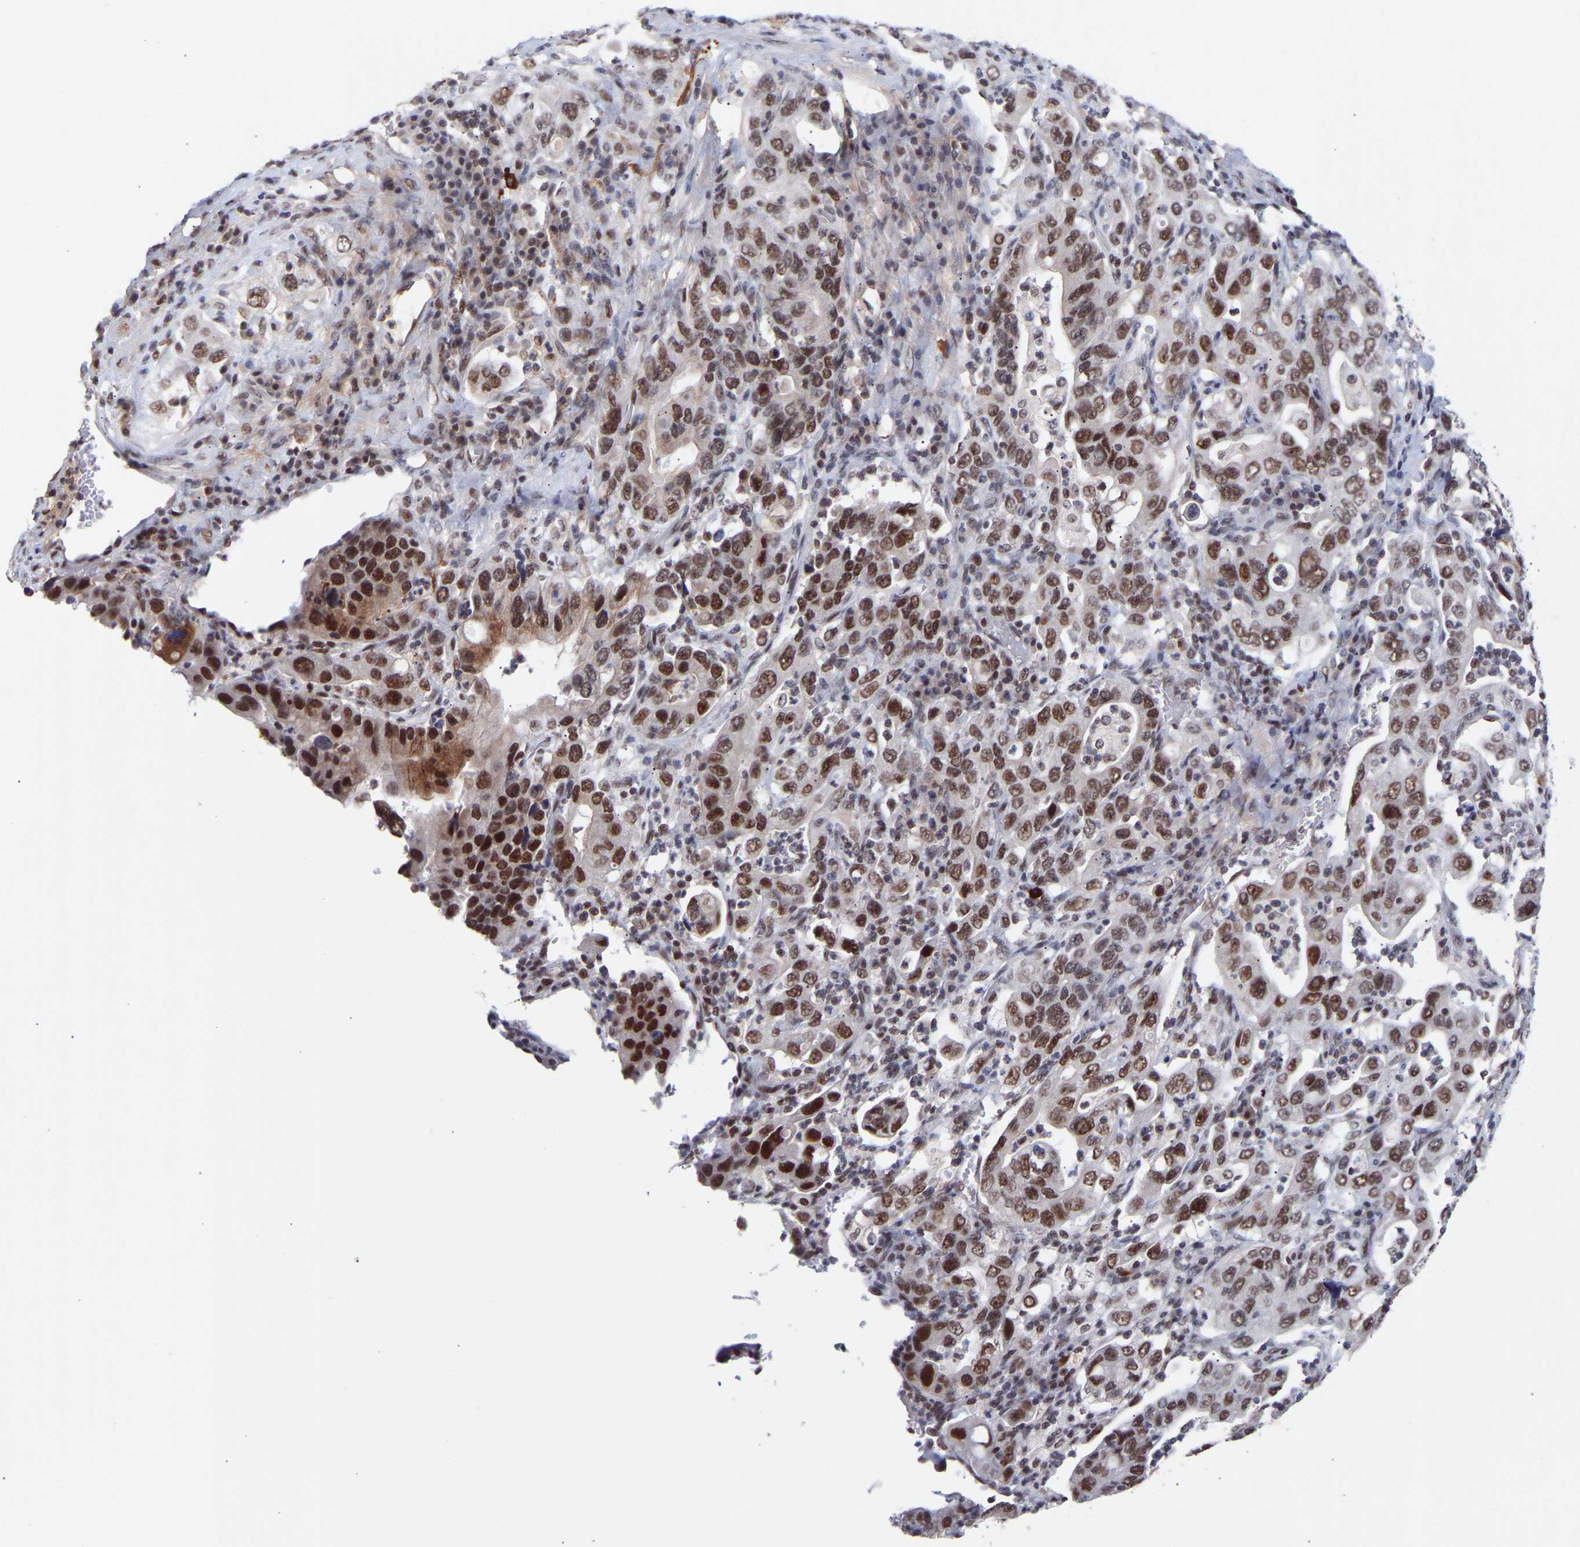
{"staining": {"intensity": "strong", "quantity": ">75%", "location": "nuclear"}, "tissue": "stomach cancer", "cell_type": "Tumor cells", "image_type": "cancer", "snomed": [{"axis": "morphology", "description": "Adenocarcinoma, NOS"}, {"axis": "topography", "description": "Stomach, upper"}], "caption": "Adenocarcinoma (stomach) stained for a protein (brown) exhibits strong nuclear positive positivity in about >75% of tumor cells.", "gene": "RBM15", "patient": {"sex": "male", "age": 62}}